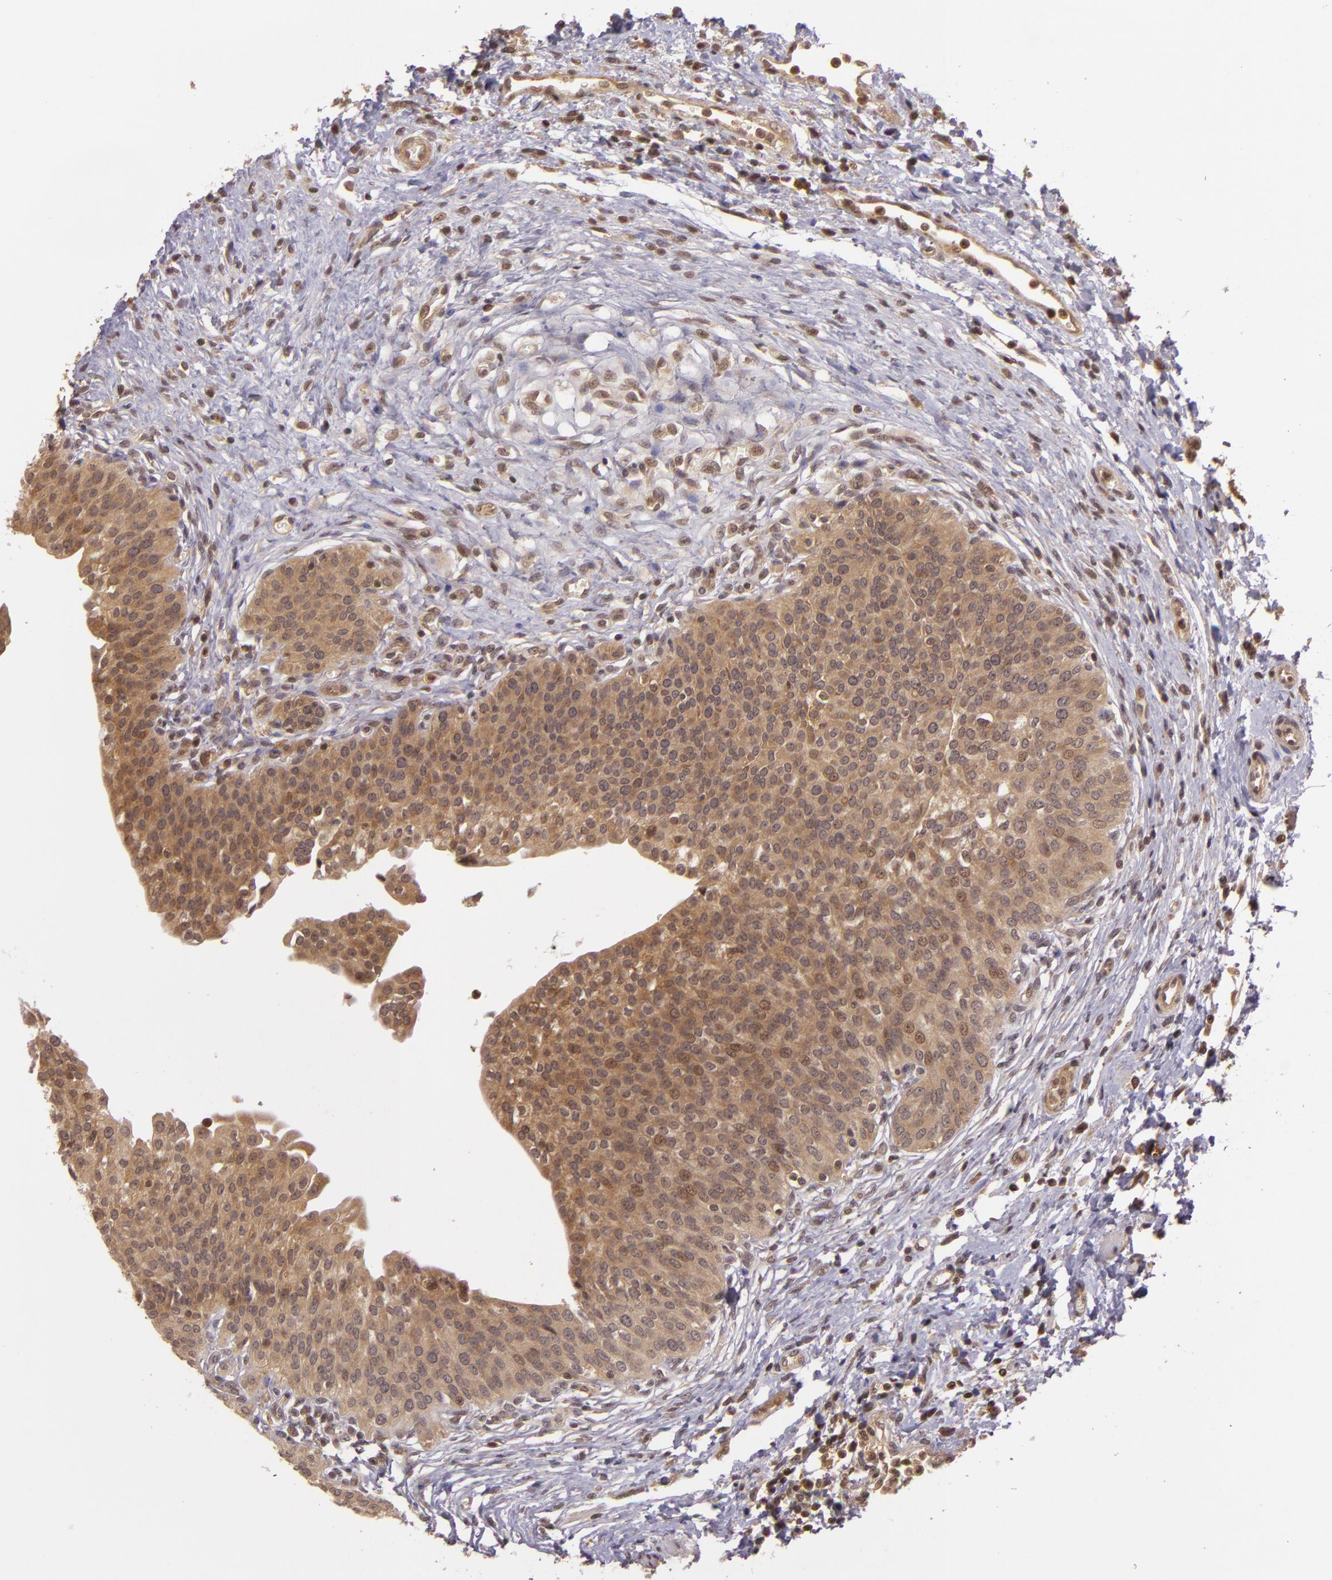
{"staining": {"intensity": "moderate", "quantity": ">75%", "location": "cytoplasmic/membranous,nuclear"}, "tissue": "urinary bladder", "cell_type": "Urothelial cells", "image_type": "normal", "snomed": [{"axis": "morphology", "description": "Normal tissue, NOS"}, {"axis": "topography", "description": "Smooth muscle"}, {"axis": "topography", "description": "Urinary bladder"}], "caption": "Human urinary bladder stained with a brown dye exhibits moderate cytoplasmic/membranous,nuclear positive expression in approximately >75% of urothelial cells.", "gene": "TXNRD2", "patient": {"sex": "male", "age": 35}}